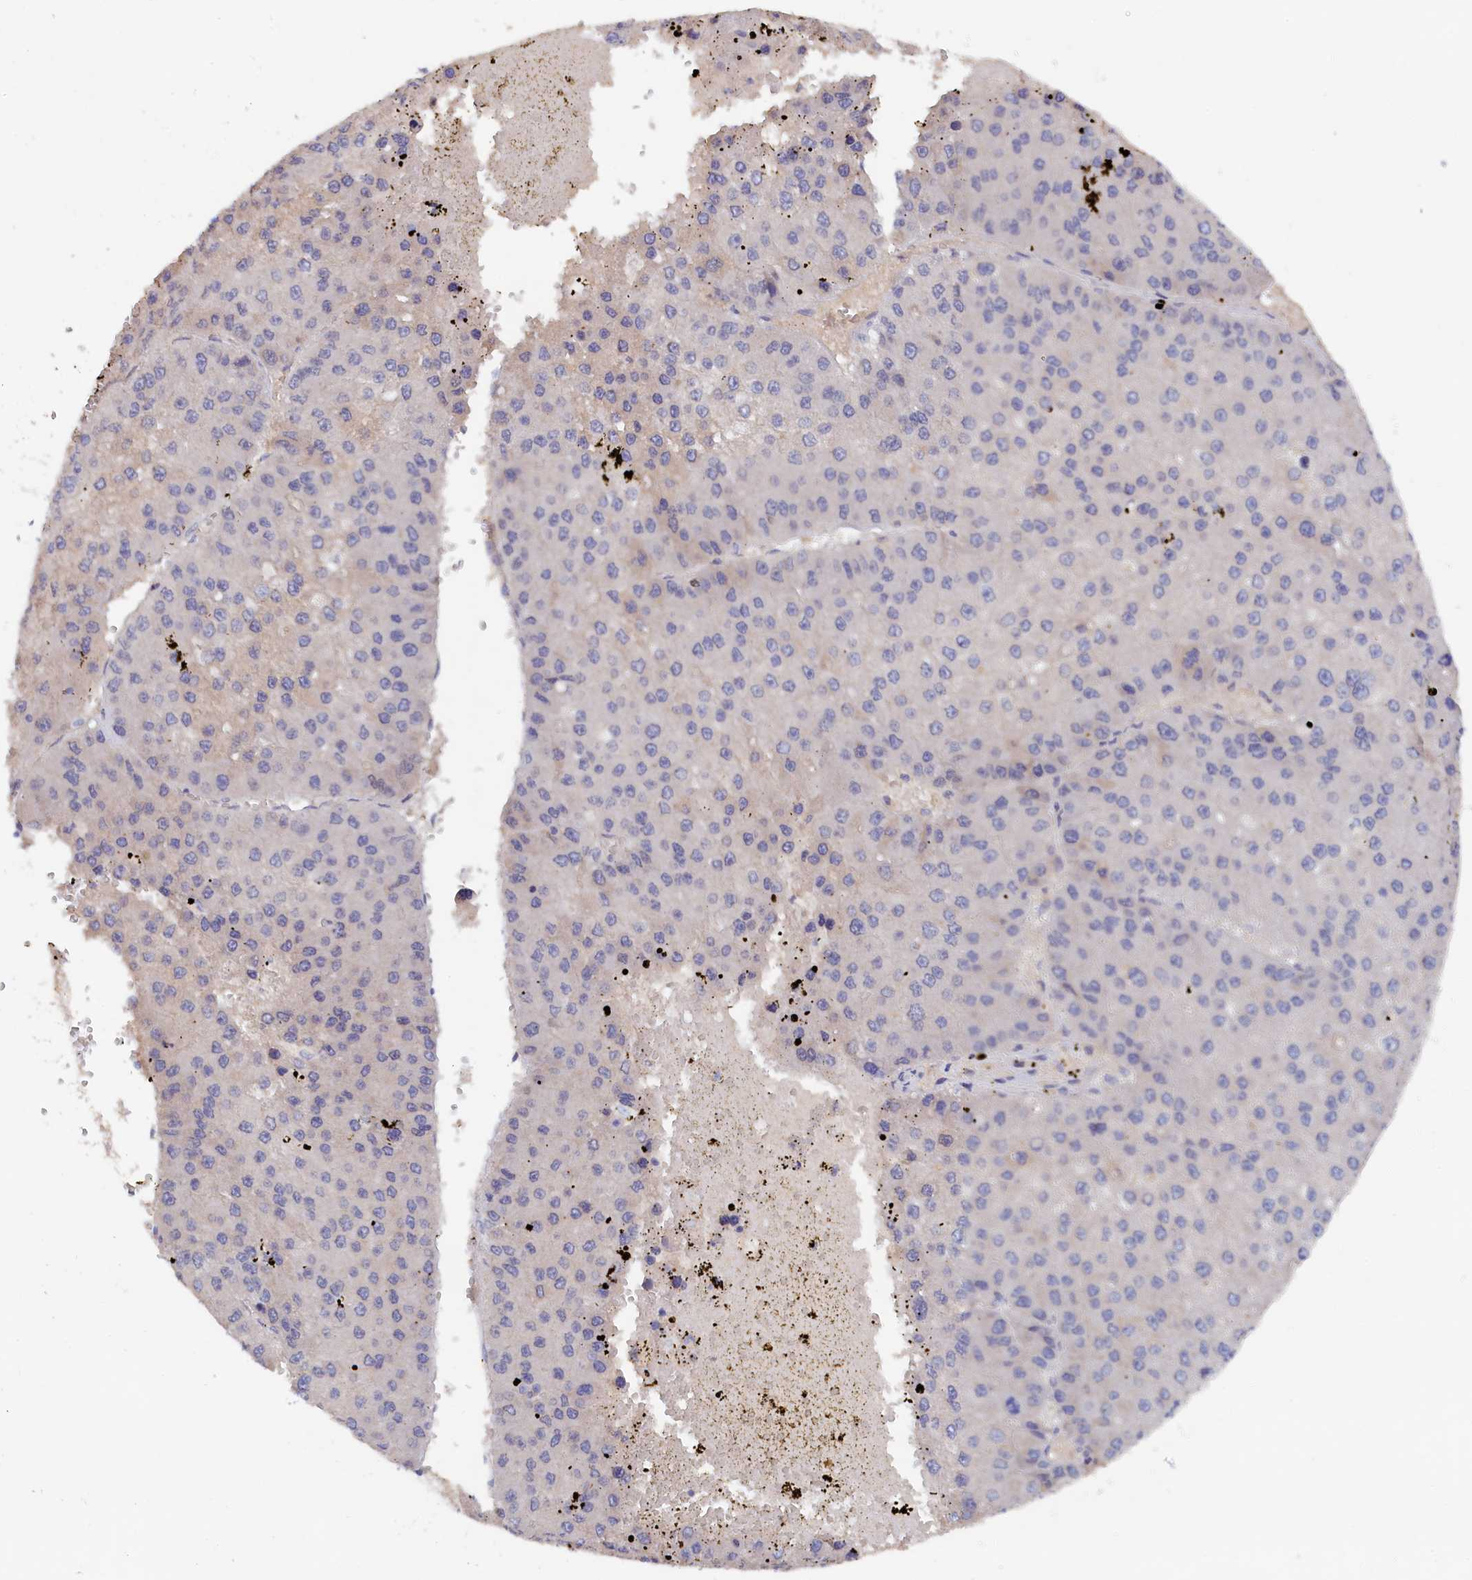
{"staining": {"intensity": "negative", "quantity": "none", "location": "none"}, "tissue": "liver cancer", "cell_type": "Tumor cells", "image_type": "cancer", "snomed": [{"axis": "morphology", "description": "Carcinoma, Hepatocellular, NOS"}, {"axis": "topography", "description": "Liver"}], "caption": "Immunohistochemical staining of hepatocellular carcinoma (liver) demonstrates no significant expression in tumor cells. (DAB immunohistochemistry, high magnification).", "gene": "CELF5", "patient": {"sex": "female", "age": 73}}